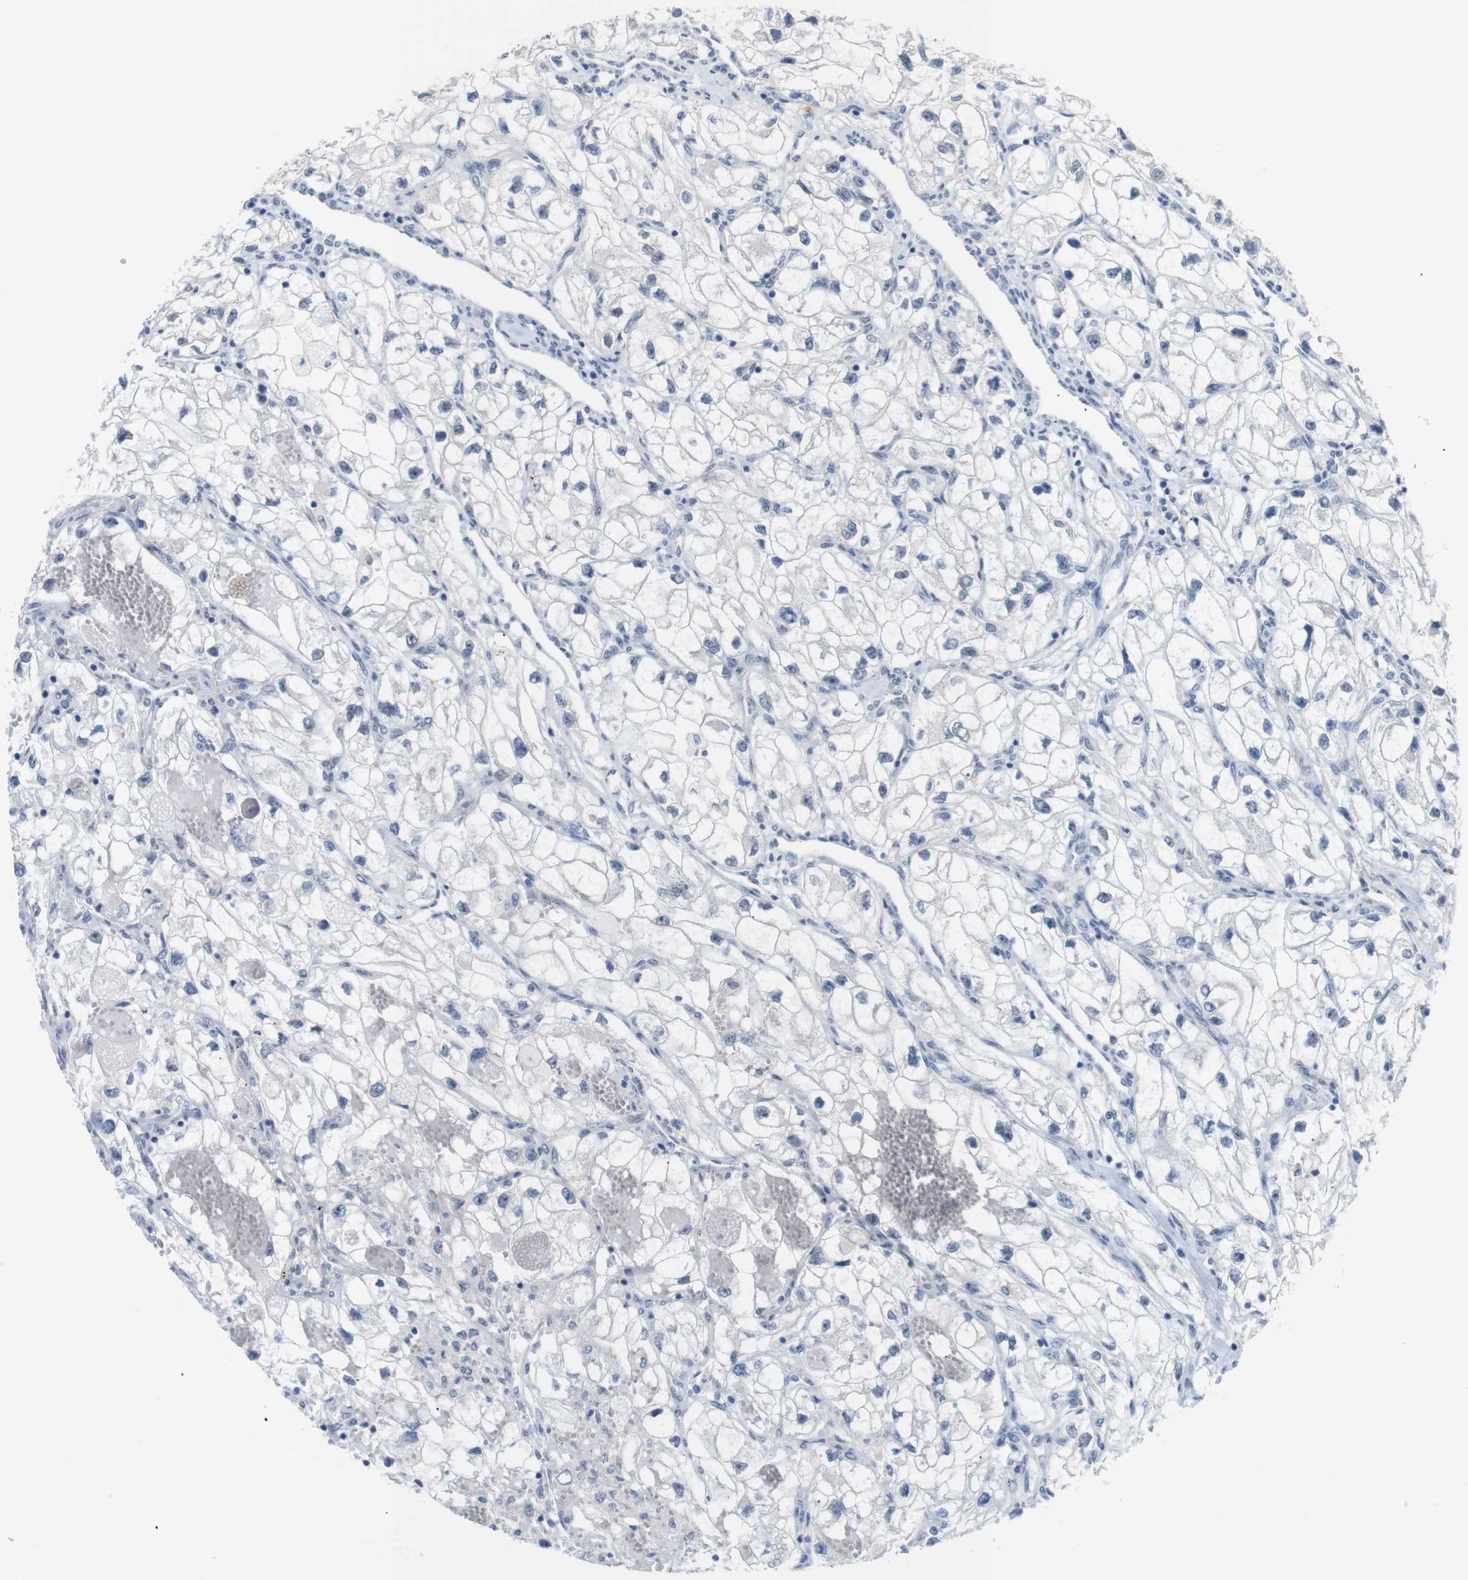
{"staining": {"intensity": "negative", "quantity": "none", "location": "none"}, "tissue": "renal cancer", "cell_type": "Tumor cells", "image_type": "cancer", "snomed": [{"axis": "morphology", "description": "Adenocarcinoma, NOS"}, {"axis": "topography", "description": "Kidney"}], "caption": "A high-resolution image shows immunohistochemistry (IHC) staining of renal cancer (adenocarcinoma), which displays no significant expression in tumor cells.", "gene": "CHRM5", "patient": {"sex": "female", "age": 70}}